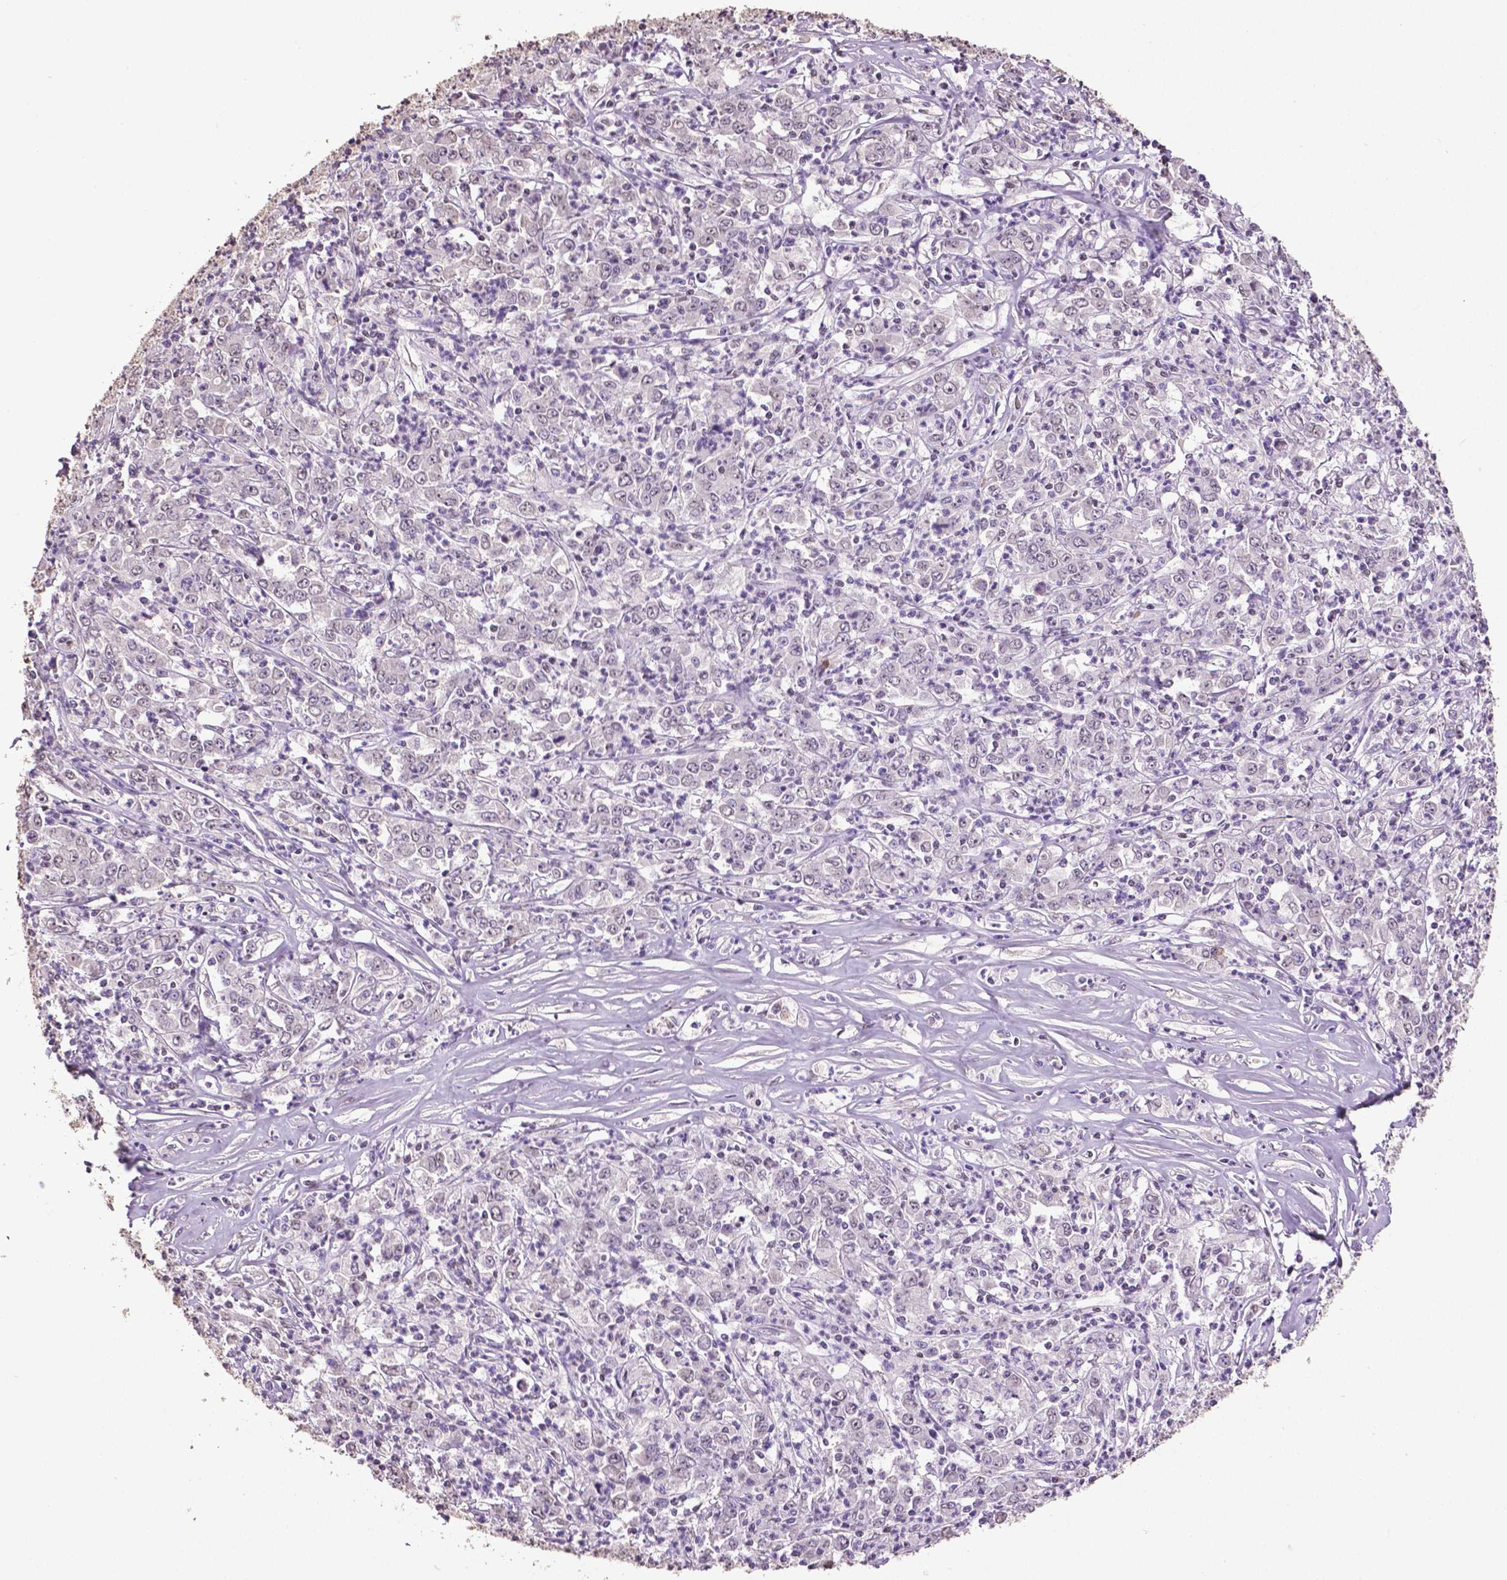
{"staining": {"intensity": "negative", "quantity": "none", "location": "none"}, "tissue": "stomach cancer", "cell_type": "Tumor cells", "image_type": "cancer", "snomed": [{"axis": "morphology", "description": "Adenocarcinoma, NOS"}, {"axis": "topography", "description": "Stomach, lower"}], "caption": "An image of stomach cancer (adenocarcinoma) stained for a protein reveals no brown staining in tumor cells.", "gene": "RUNX3", "patient": {"sex": "female", "age": 71}}